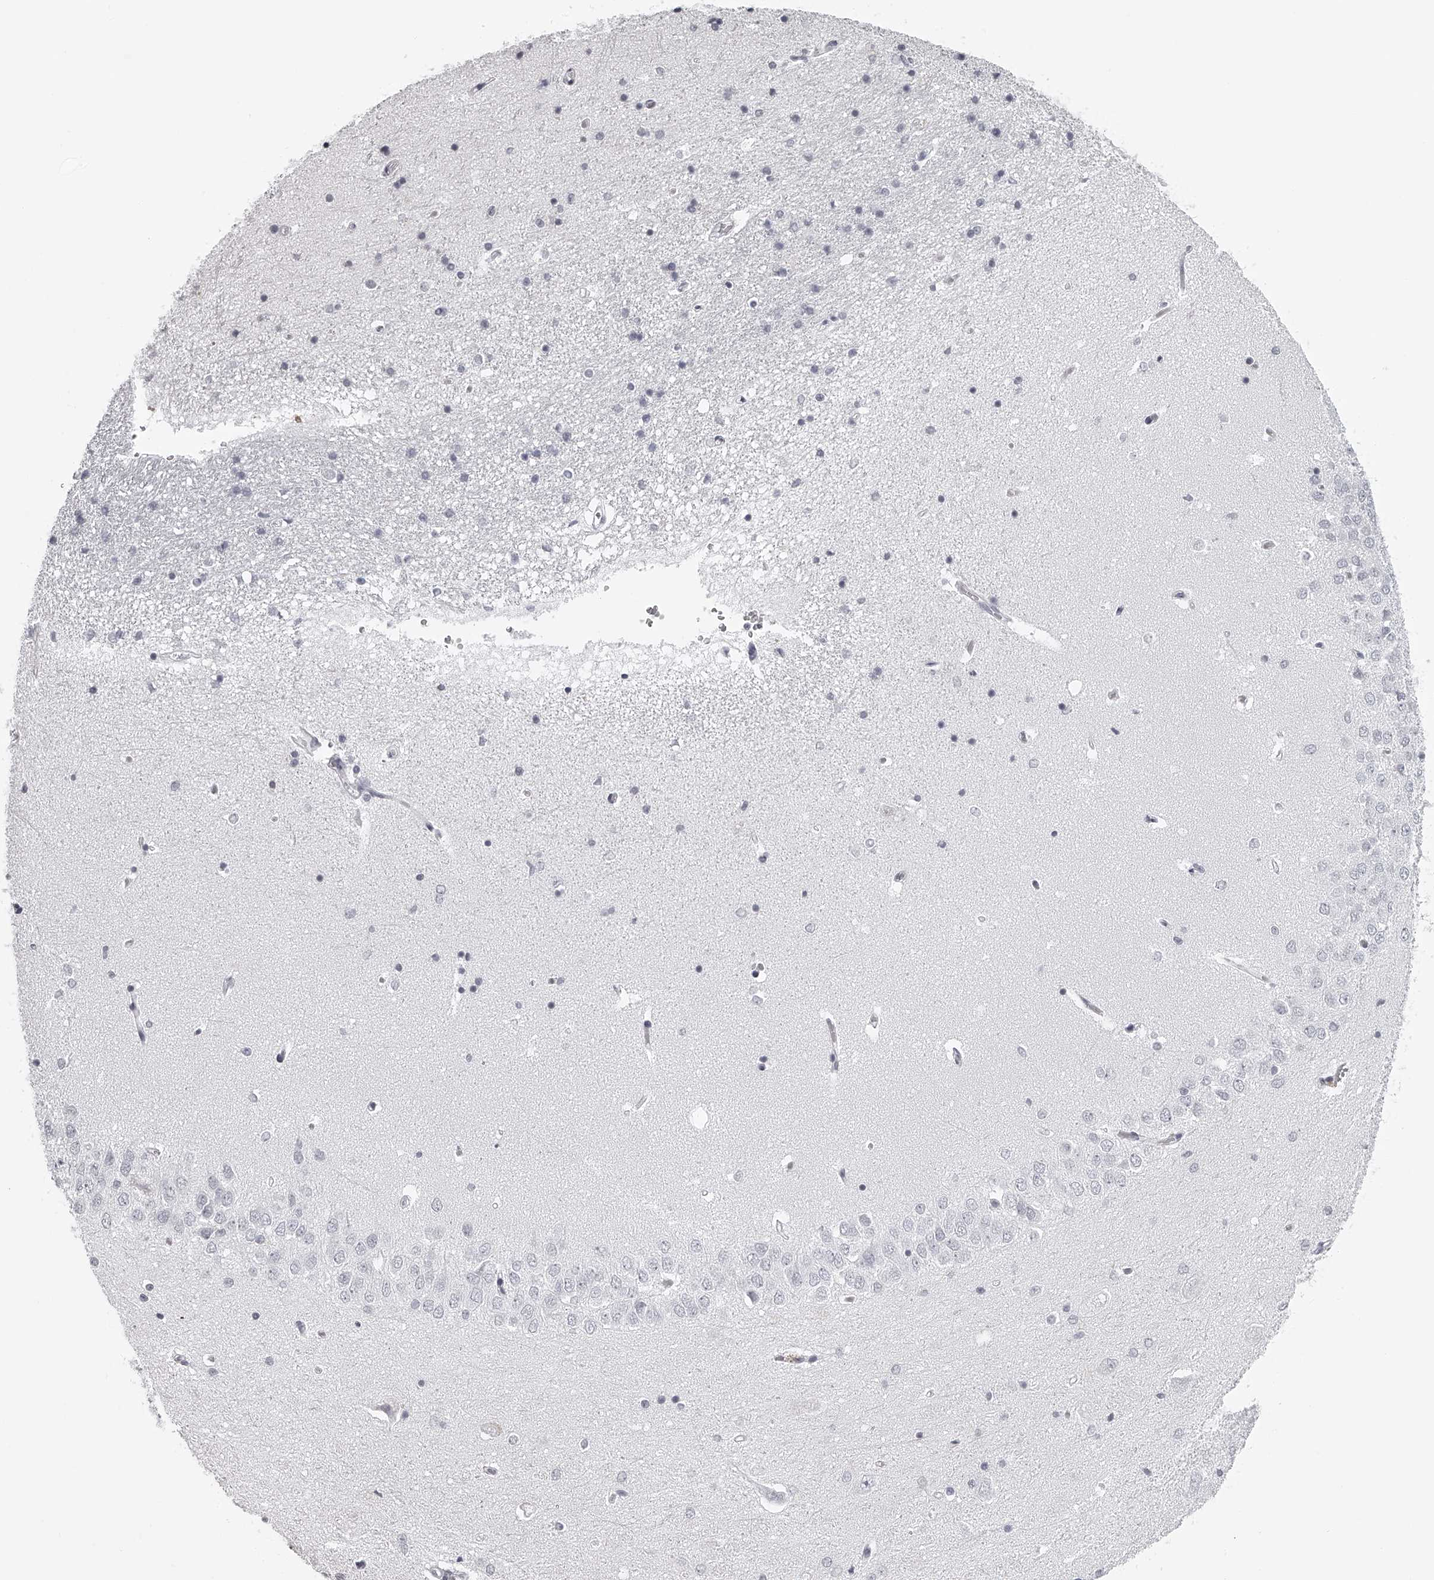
{"staining": {"intensity": "negative", "quantity": "none", "location": "none"}, "tissue": "hippocampus", "cell_type": "Glial cells", "image_type": "normal", "snomed": [{"axis": "morphology", "description": "Normal tissue, NOS"}, {"axis": "topography", "description": "Hippocampus"}], "caption": "Glial cells show no significant protein staining in normal hippocampus. Nuclei are stained in blue.", "gene": "SEC11C", "patient": {"sex": "male", "age": 45}}